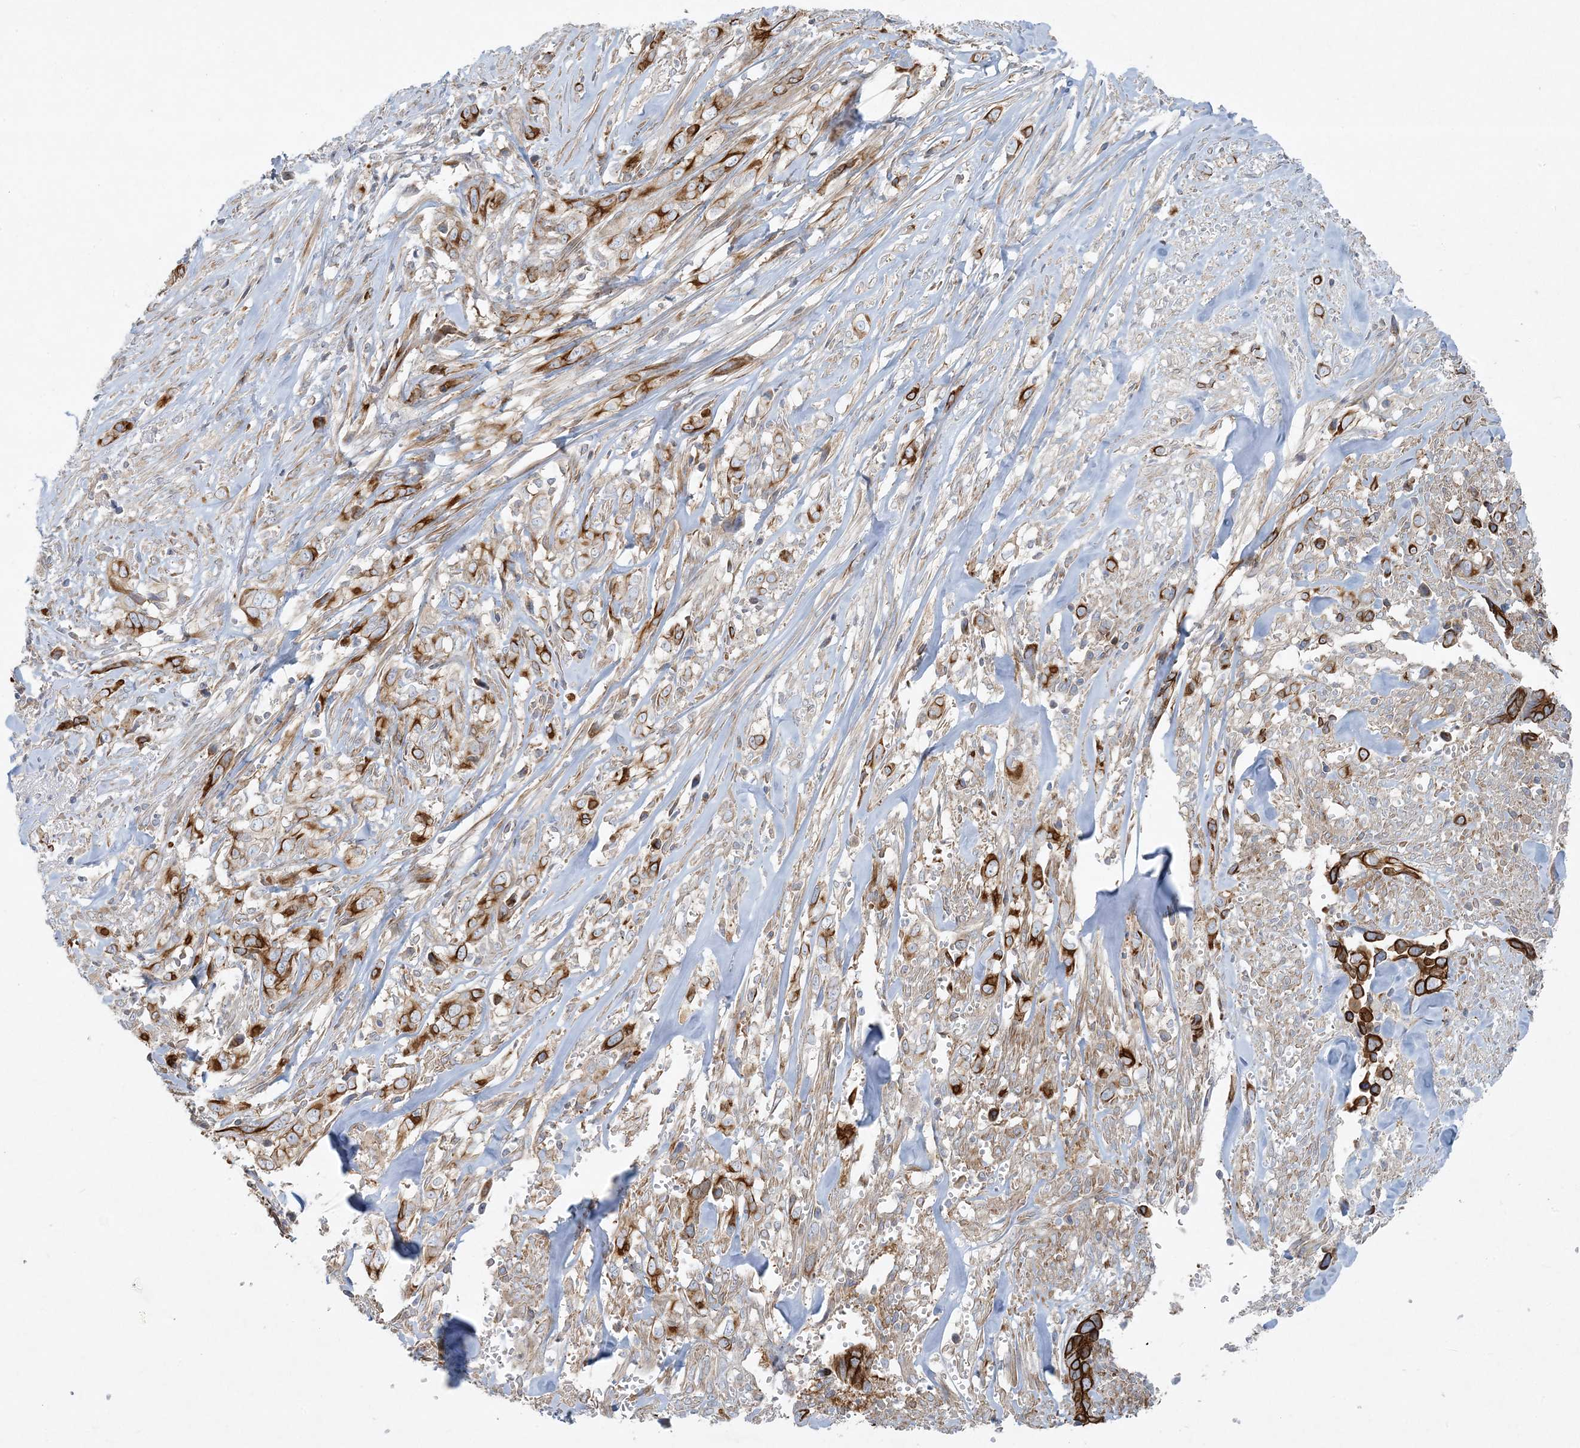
{"staining": {"intensity": "strong", "quantity": "25%-75%", "location": "cytoplasmic/membranous"}, "tissue": "liver cancer", "cell_type": "Tumor cells", "image_type": "cancer", "snomed": [{"axis": "morphology", "description": "Cholangiocarcinoma"}, {"axis": "topography", "description": "Liver"}], "caption": "This is a photomicrograph of immunohistochemistry staining of liver cancer, which shows strong expression in the cytoplasmic/membranous of tumor cells.", "gene": "PIK3R4", "patient": {"sex": "female", "age": 79}}